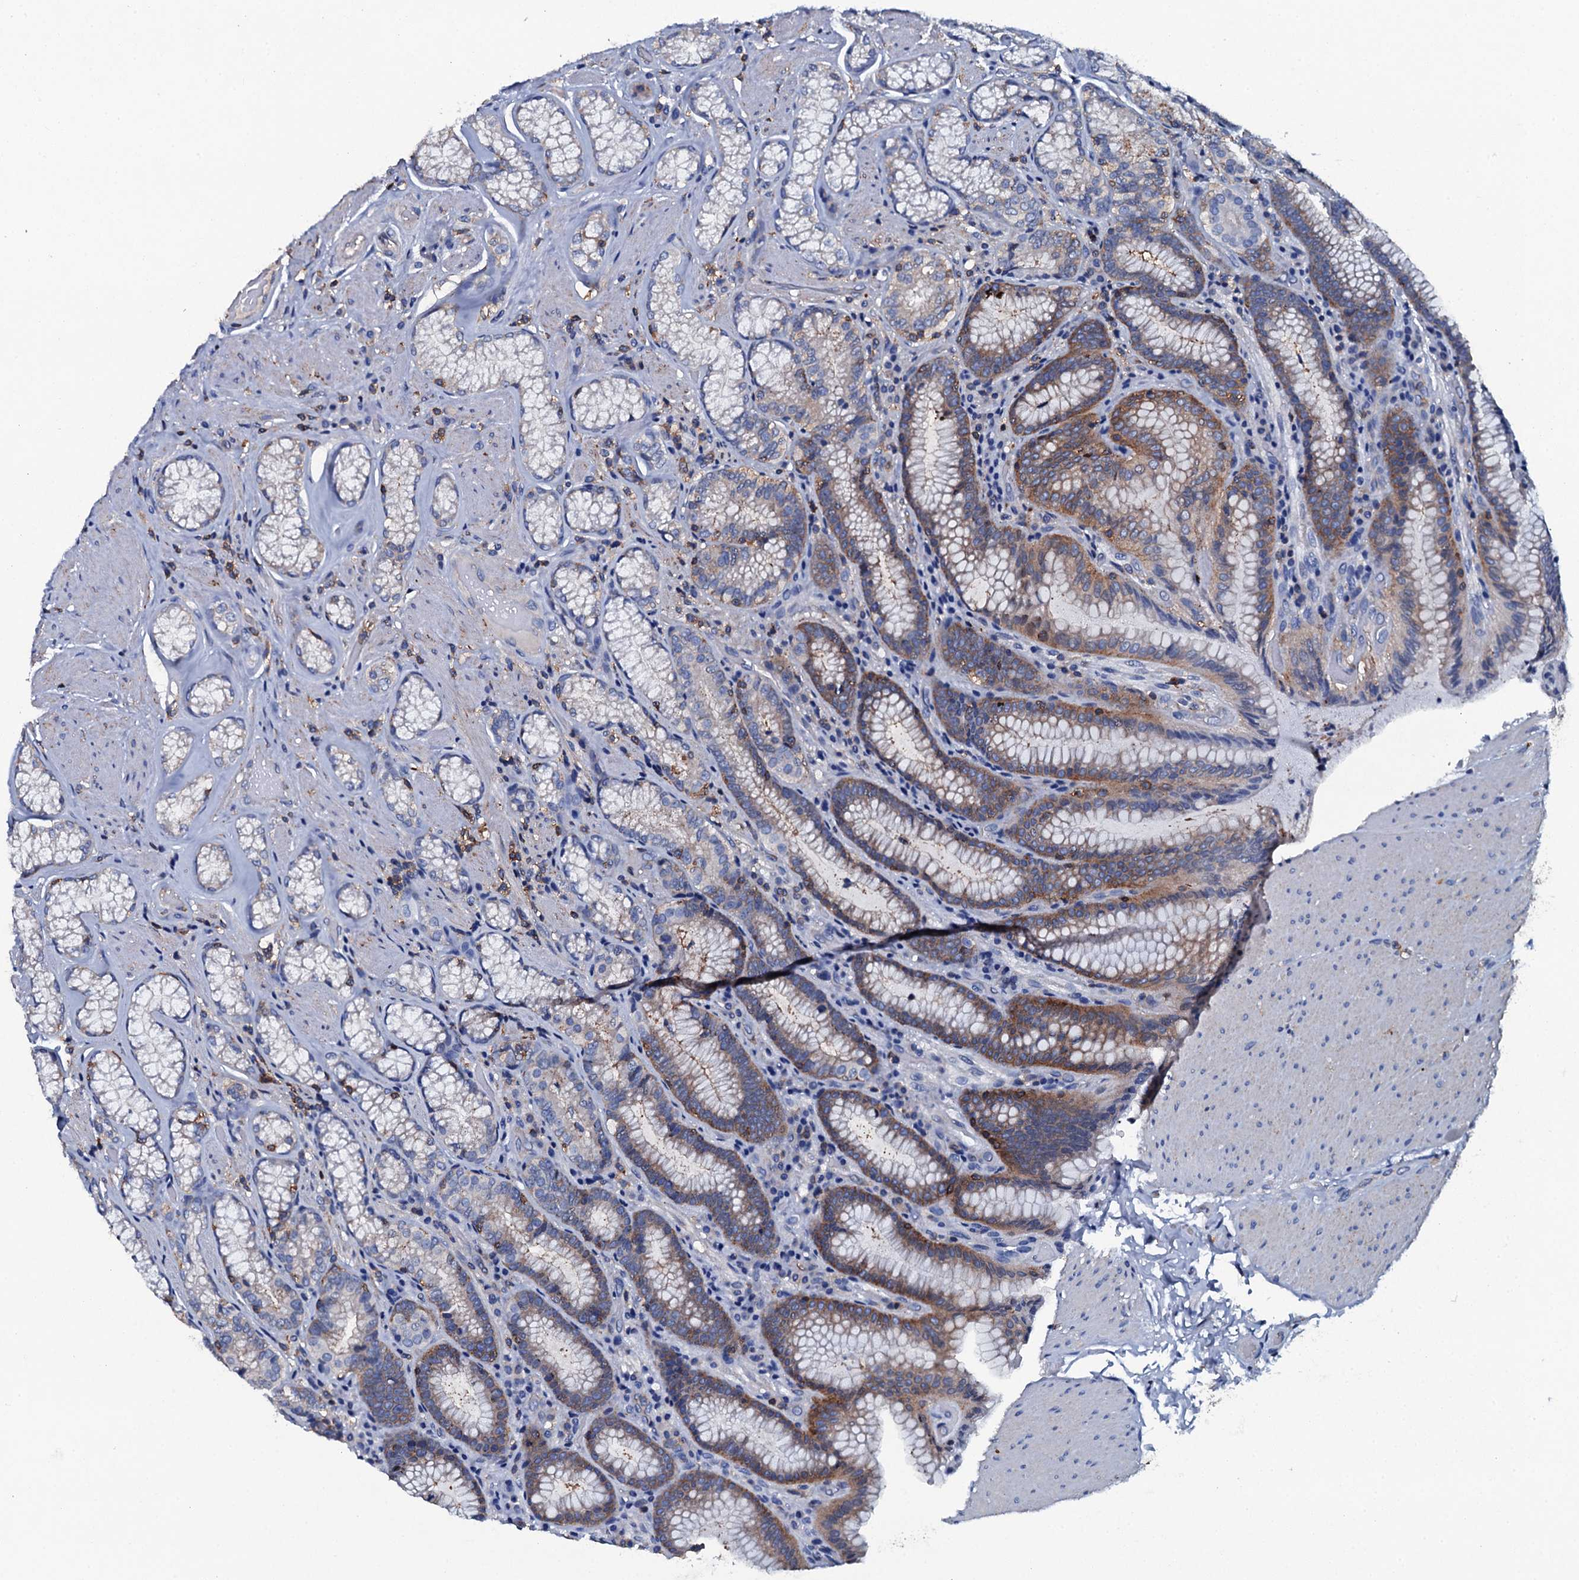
{"staining": {"intensity": "moderate", "quantity": "25%-75%", "location": "cytoplasmic/membranous"}, "tissue": "stomach", "cell_type": "Glandular cells", "image_type": "normal", "snomed": [{"axis": "morphology", "description": "Normal tissue, NOS"}, {"axis": "topography", "description": "Stomach, upper"}, {"axis": "topography", "description": "Stomach, lower"}], "caption": "Approximately 25%-75% of glandular cells in benign stomach demonstrate moderate cytoplasmic/membranous protein expression as visualized by brown immunohistochemical staining.", "gene": "MS4A4E", "patient": {"sex": "female", "age": 76}}